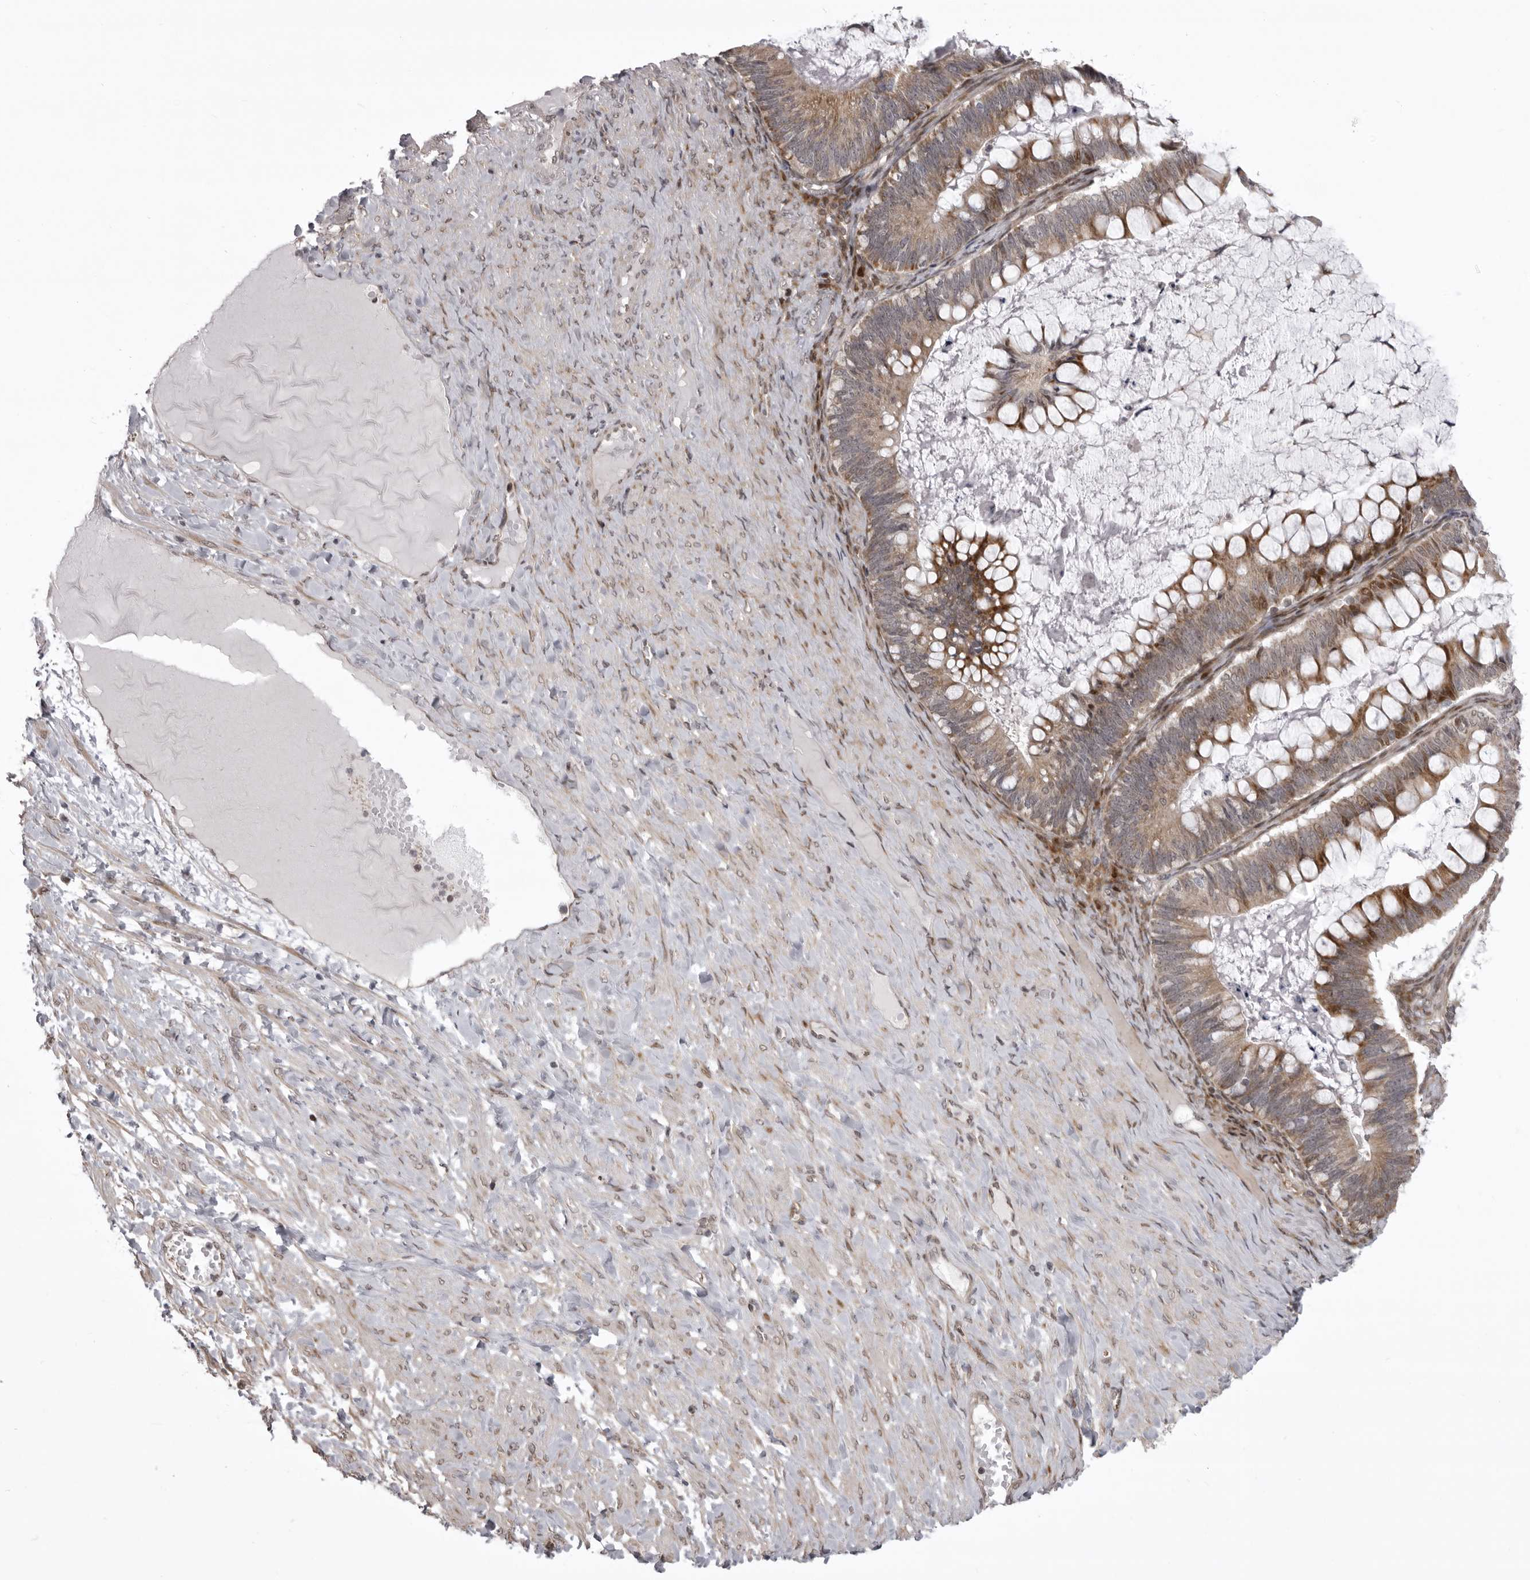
{"staining": {"intensity": "moderate", "quantity": "25%-75%", "location": "cytoplasmic/membranous"}, "tissue": "ovarian cancer", "cell_type": "Tumor cells", "image_type": "cancer", "snomed": [{"axis": "morphology", "description": "Cystadenocarcinoma, mucinous, NOS"}, {"axis": "topography", "description": "Ovary"}], "caption": "This is an image of immunohistochemistry (IHC) staining of ovarian cancer, which shows moderate positivity in the cytoplasmic/membranous of tumor cells.", "gene": "C1orf109", "patient": {"sex": "female", "age": 61}}